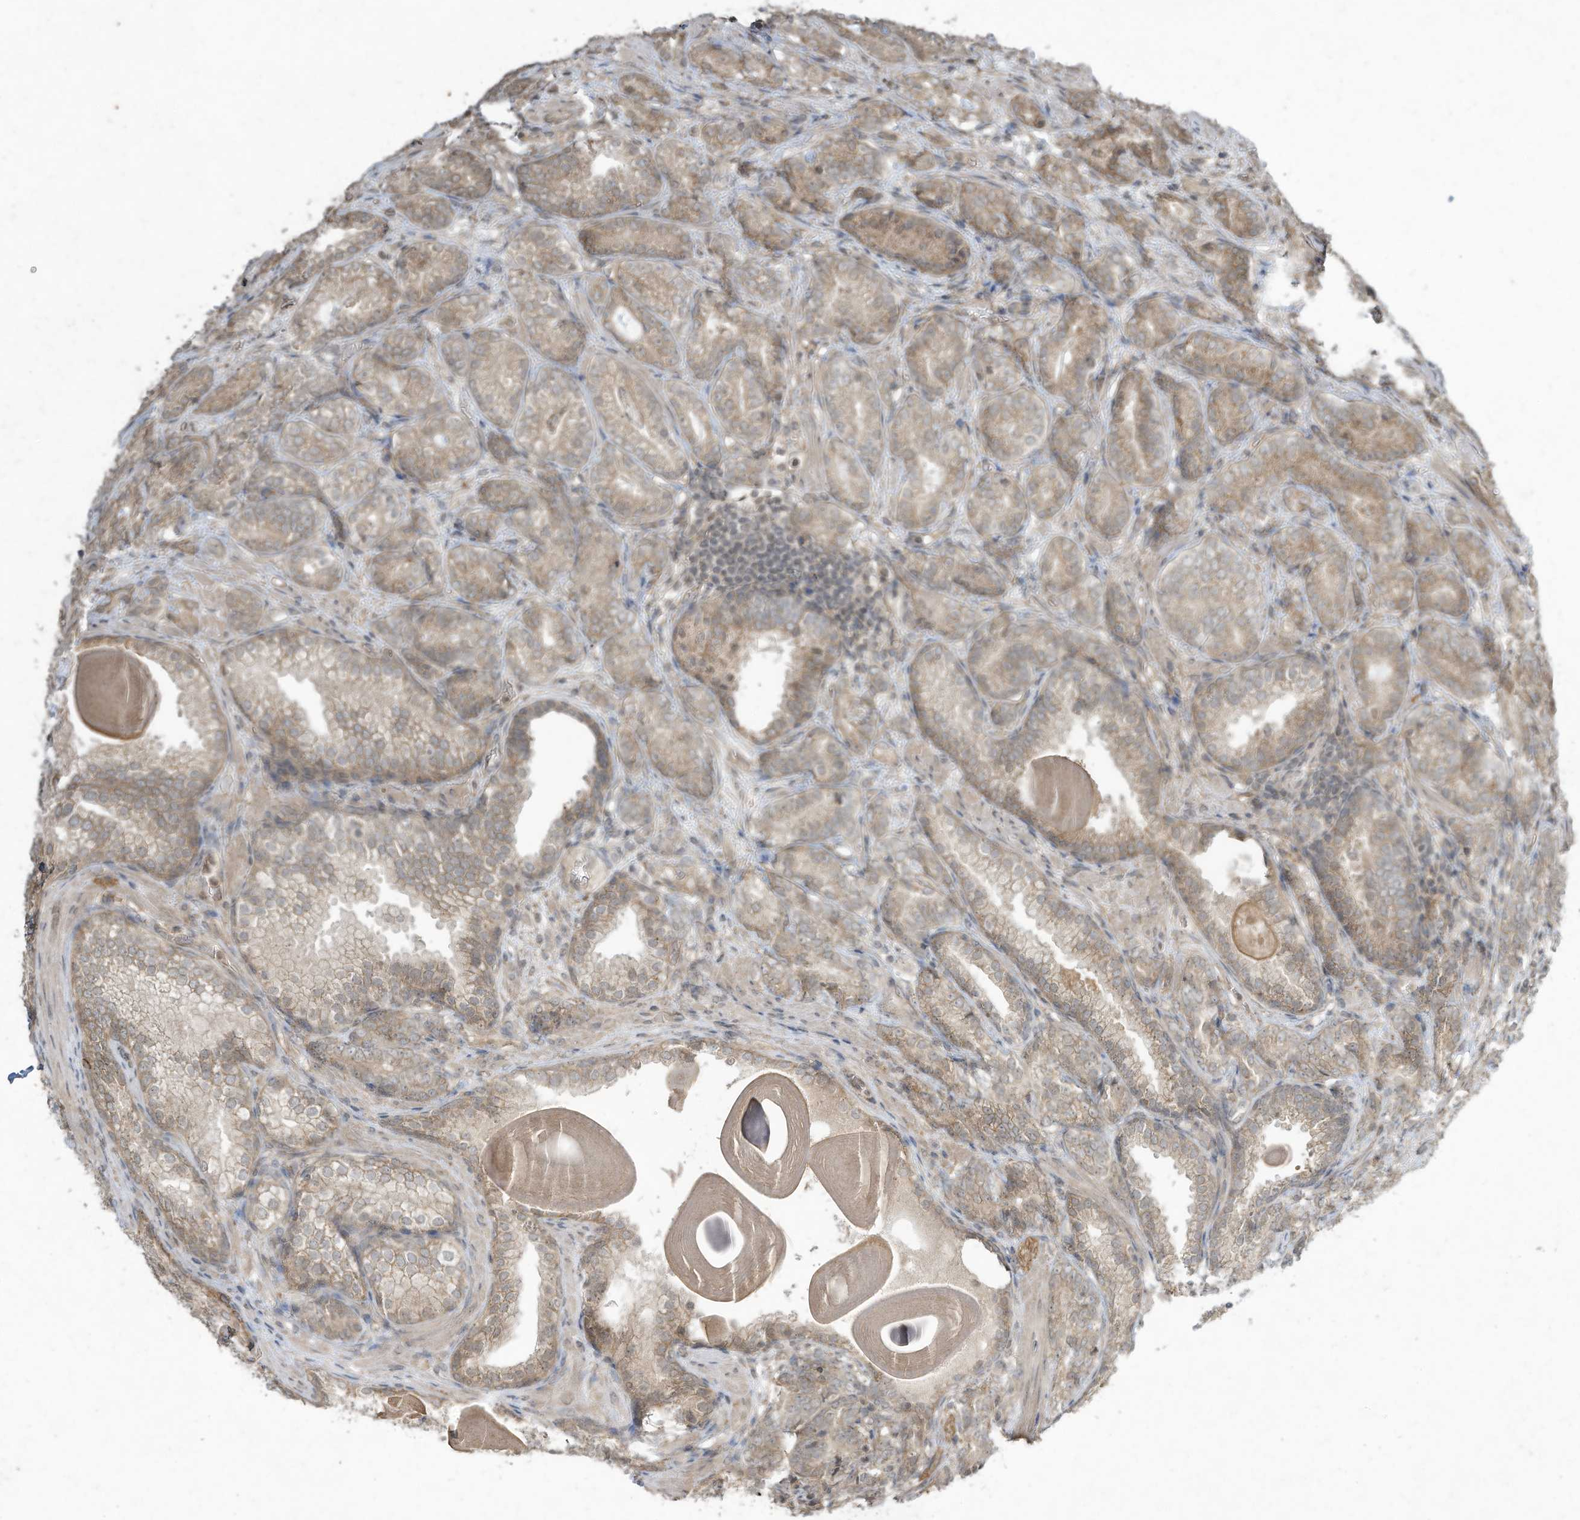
{"staining": {"intensity": "moderate", "quantity": ">75%", "location": "cytoplasmic/membranous"}, "tissue": "prostate cancer", "cell_type": "Tumor cells", "image_type": "cancer", "snomed": [{"axis": "morphology", "description": "Adenocarcinoma, High grade"}, {"axis": "topography", "description": "Prostate"}], "caption": "A photomicrograph of human high-grade adenocarcinoma (prostate) stained for a protein displays moderate cytoplasmic/membranous brown staining in tumor cells. Using DAB (3,3'-diaminobenzidine) (brown) and hematoxylin (blue) stains, captured at high magnification using brightfield microscopy.", "gene": "MATN2", "patient": {"sex": "male", "age": 66}}